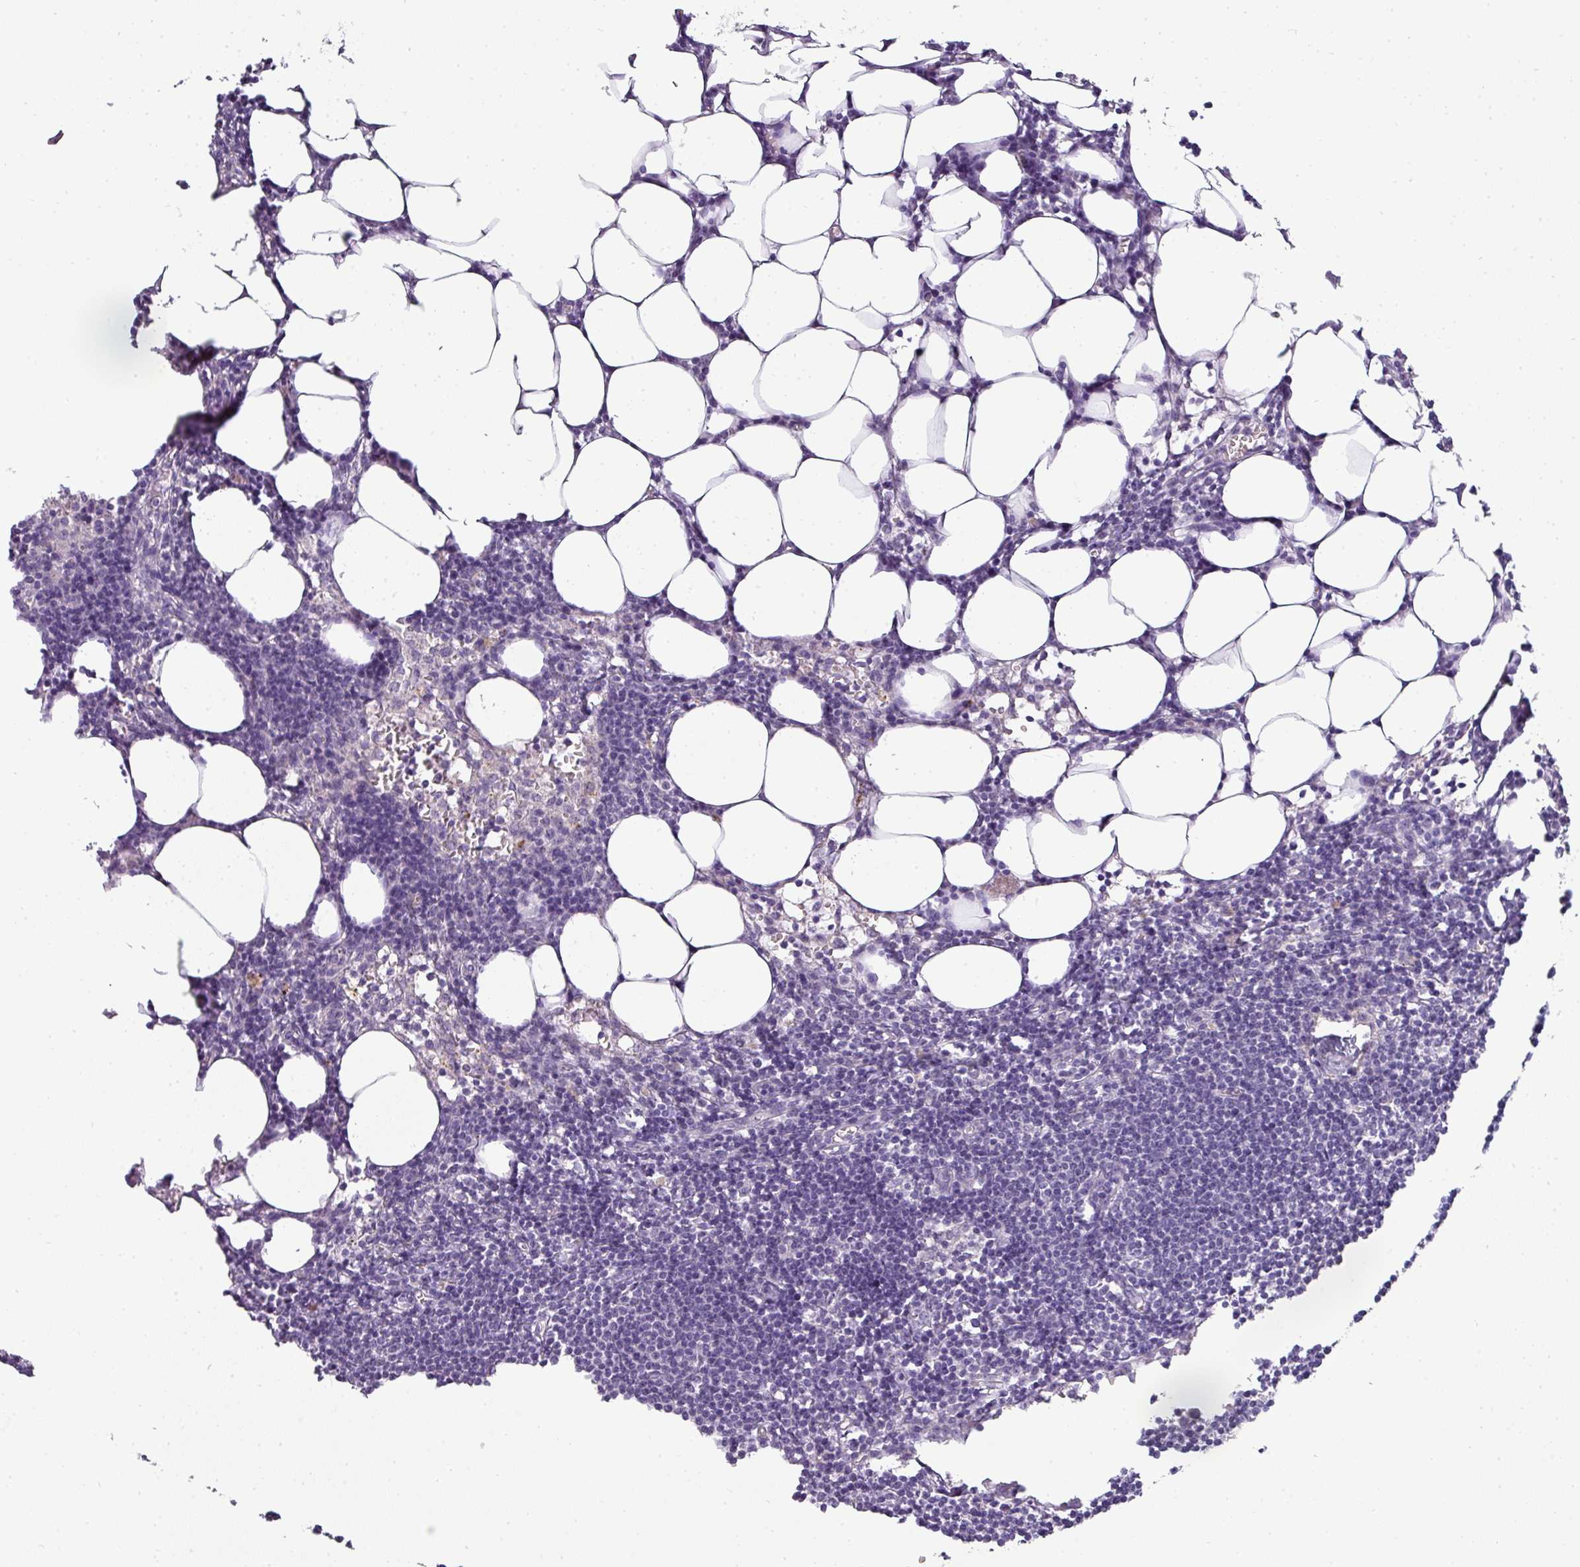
{"staining": {"intensity": "negative", "quantity": "none", "location": "none"}, "tissue": "lymph node", "cell_type": "Germinal center cells", "image_type": "normal", "snomed": [{"axis": "morphology", "description": "Normal tissue, NOS"}, {"axis": "topography", "description": "Lymph node"}], "caption": "Immunohistochemistry (IHC) of normal lymph node reveals no staining in germinal center cells. The staining is performed using DAB (3,3'-diaminobenzidine) brown chromogen with nuclei counter-stained in using hematoxylin.", "gene": "ASXL3", "patient": {"sex": "female", "age": 30}}